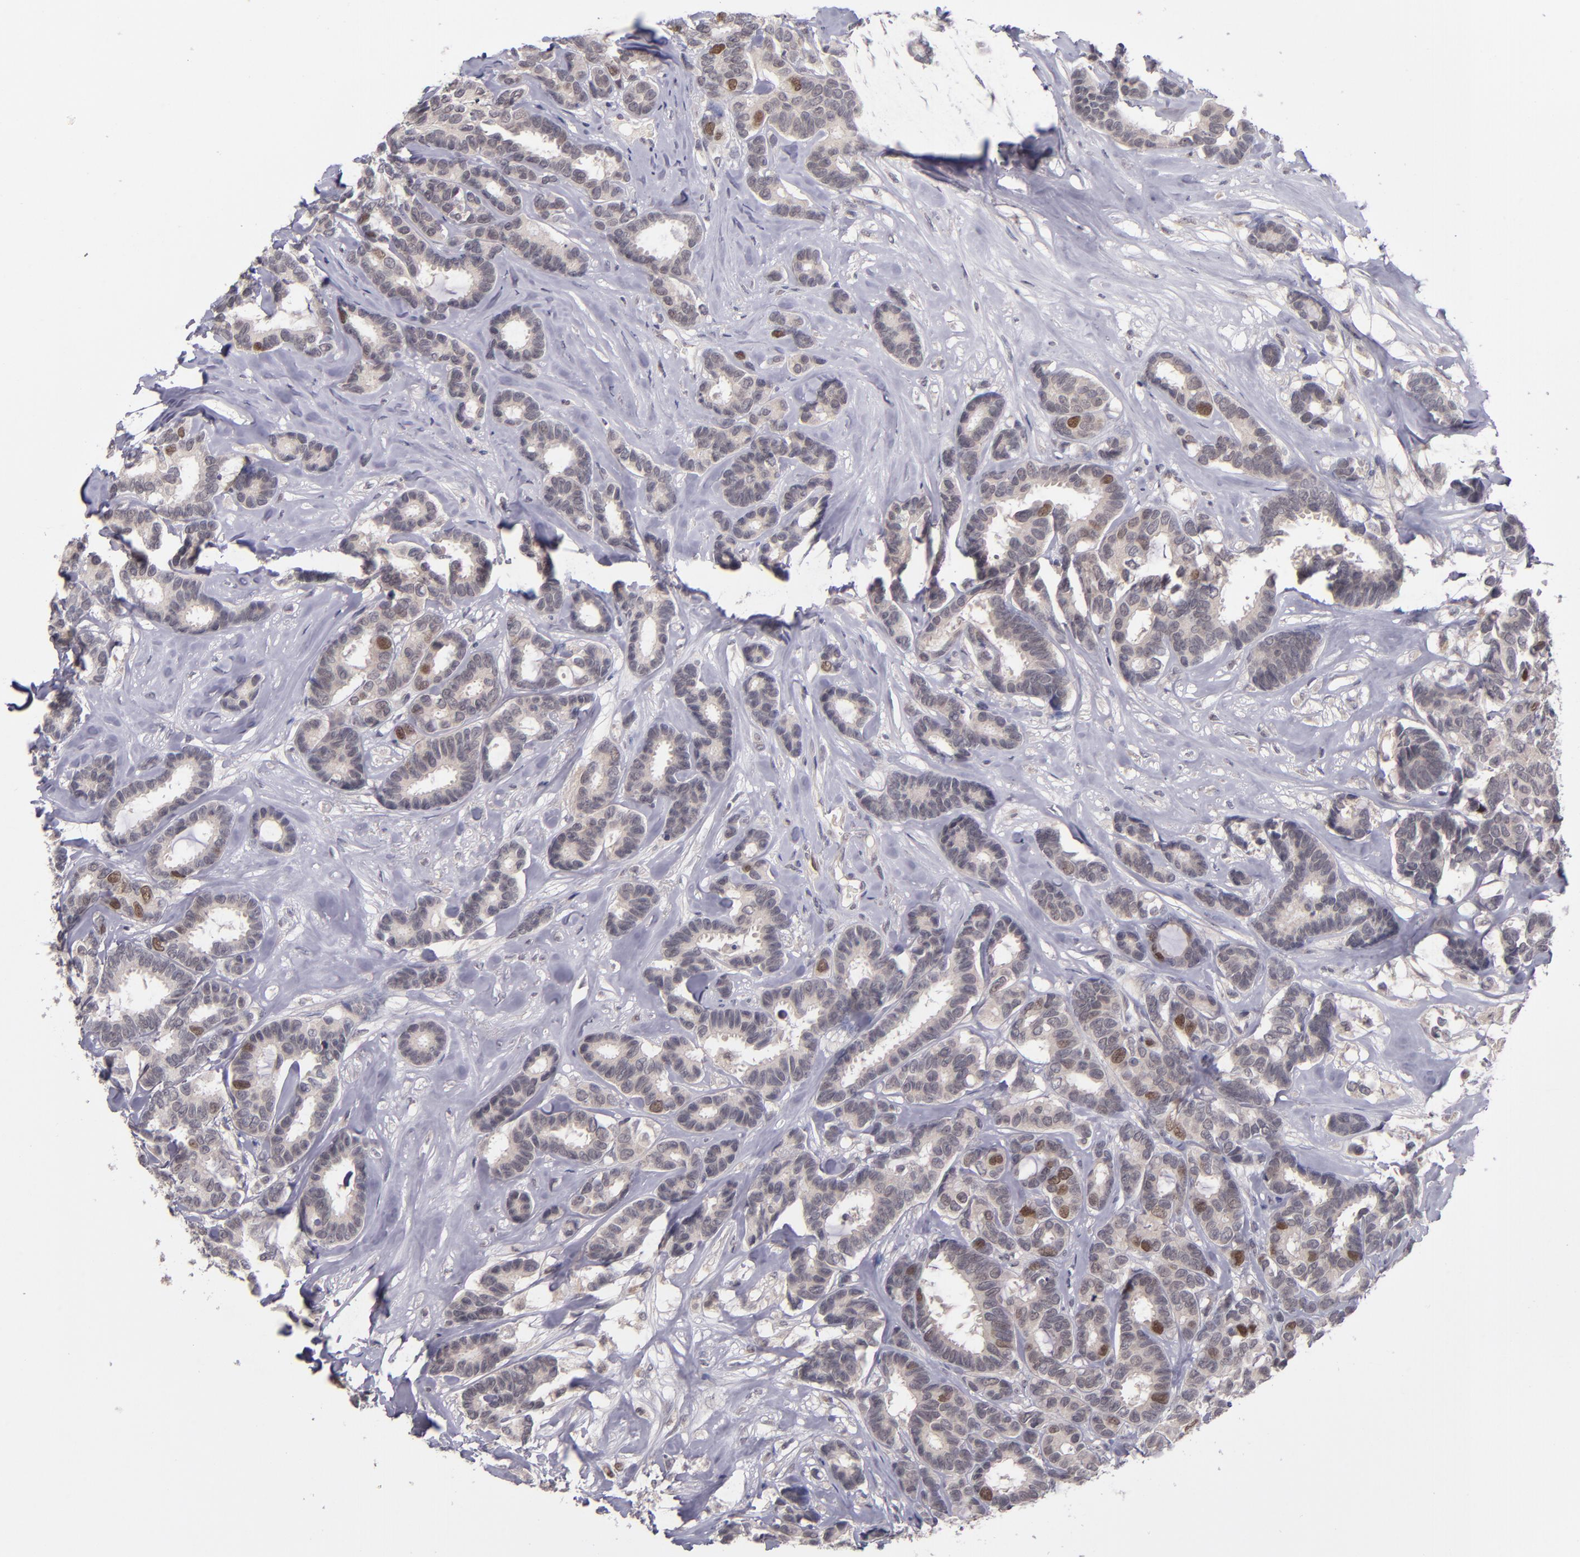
{"staining": {"intensity": "moderate", "quantity": "<25%", "location": "nuclear"}, "tissue": "breast cancer", "cell_type": "Tumor cells", "image_type": "cancer", "snomed": [{"axis": "morphology", "description": "Duct carcinoma"}, {"axis": "topography", "description": "Breast"}], "caption": "Human invasive ductal carcinoma (breast) stained with a brown dye reveals moderate nuclear positive positivity in approximately <25% of tumor cells.", "gene": "CDC7", "patient": {"sex": "female", "age": 87}}